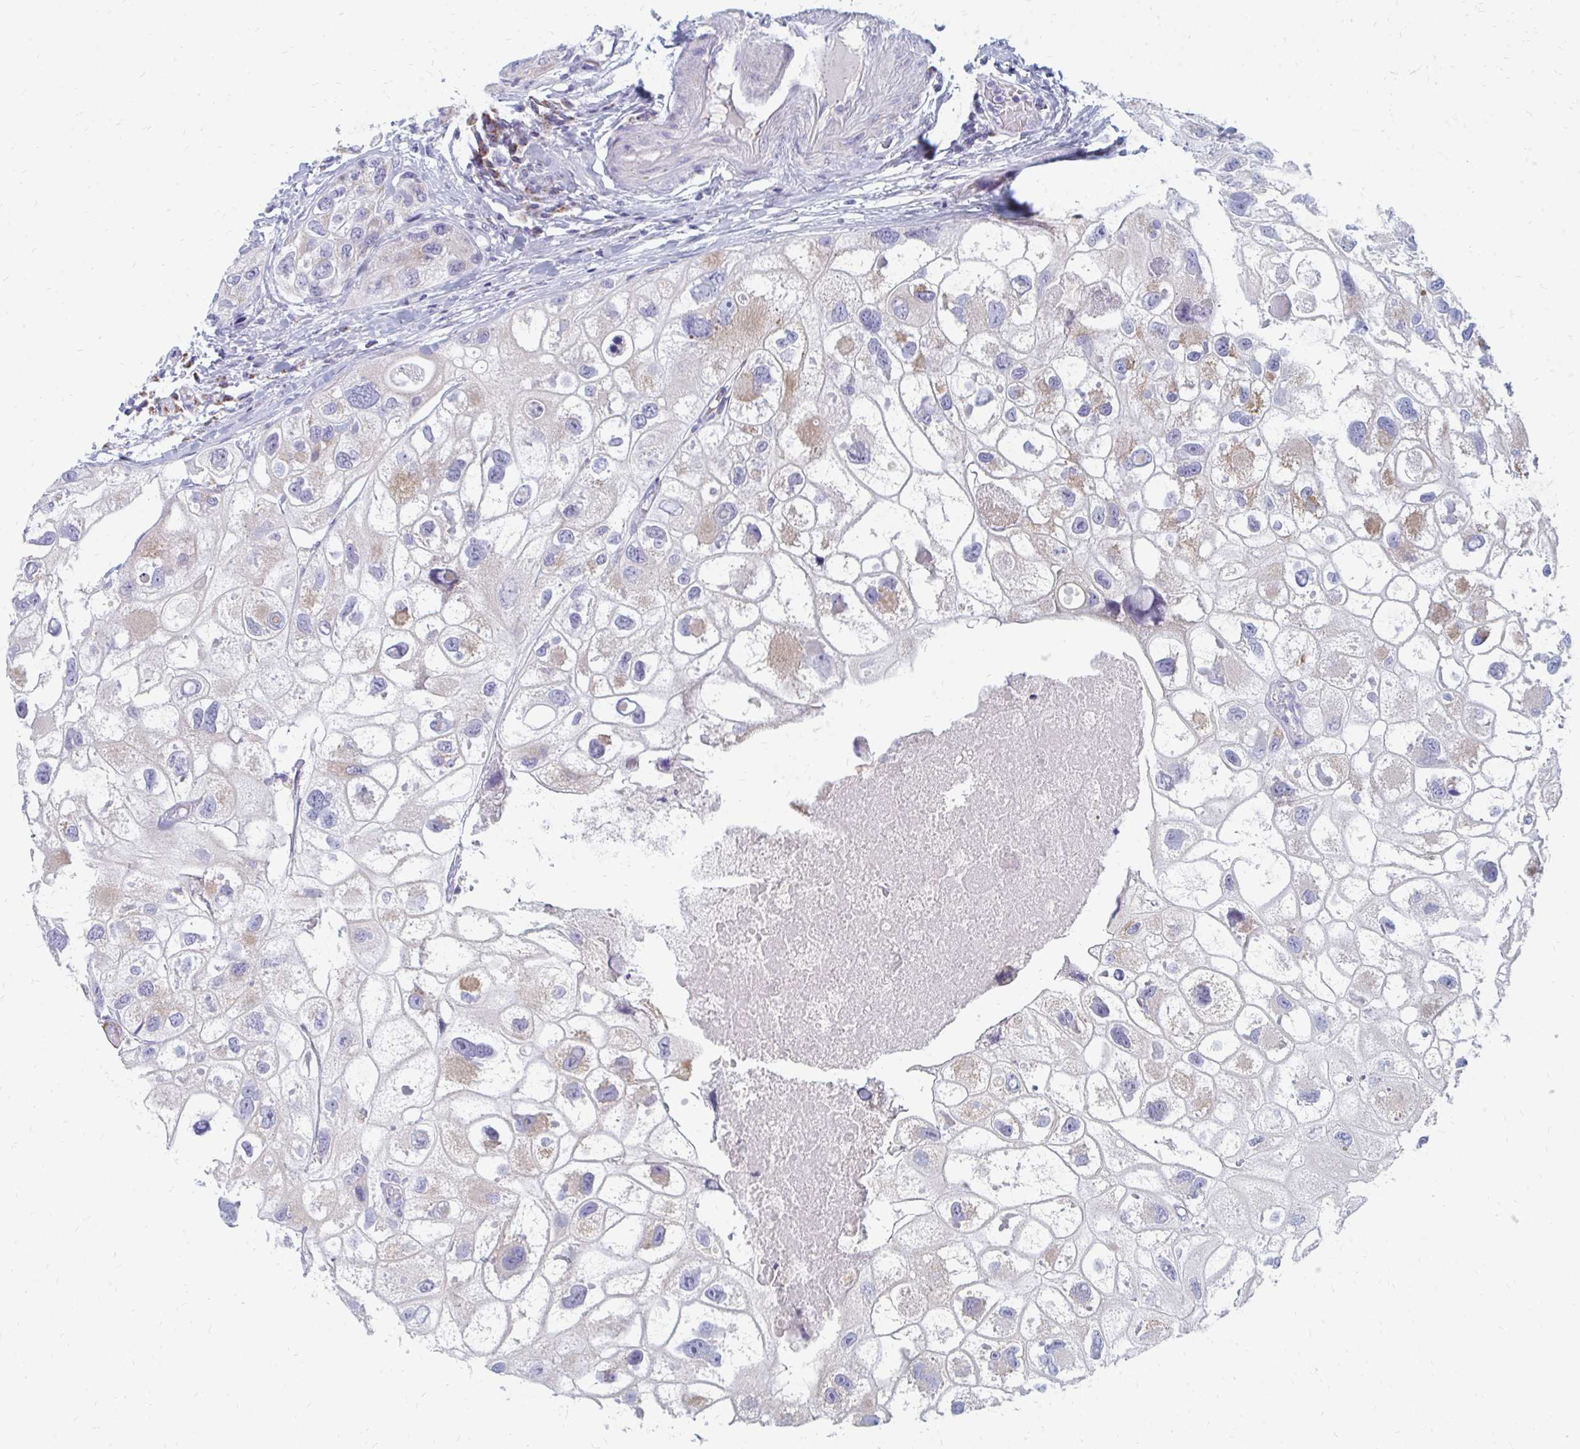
{"staining": {"intensity": "weak", "quantity": "<25%", "location": "cytoplasmic/membranous"}, "tissue": "urothelial cancer", "cell_type": "Tumor cells", "image_type": "cancer", "snomed": [{"axis": "morphology", "description": "Urothelial carcinoma, High grade"}, {"axis": "topography", "description": "Urinary bladder"}], "caption": "A high-resolution photomicrograph shows immunohistochemistry (IHC) staining of urothelial carcinoma (high-grade), which demonstrates no significant staining in tumor cells.", "gene": "OR10V1", "patient": {"sex": "female", "age": 64}}